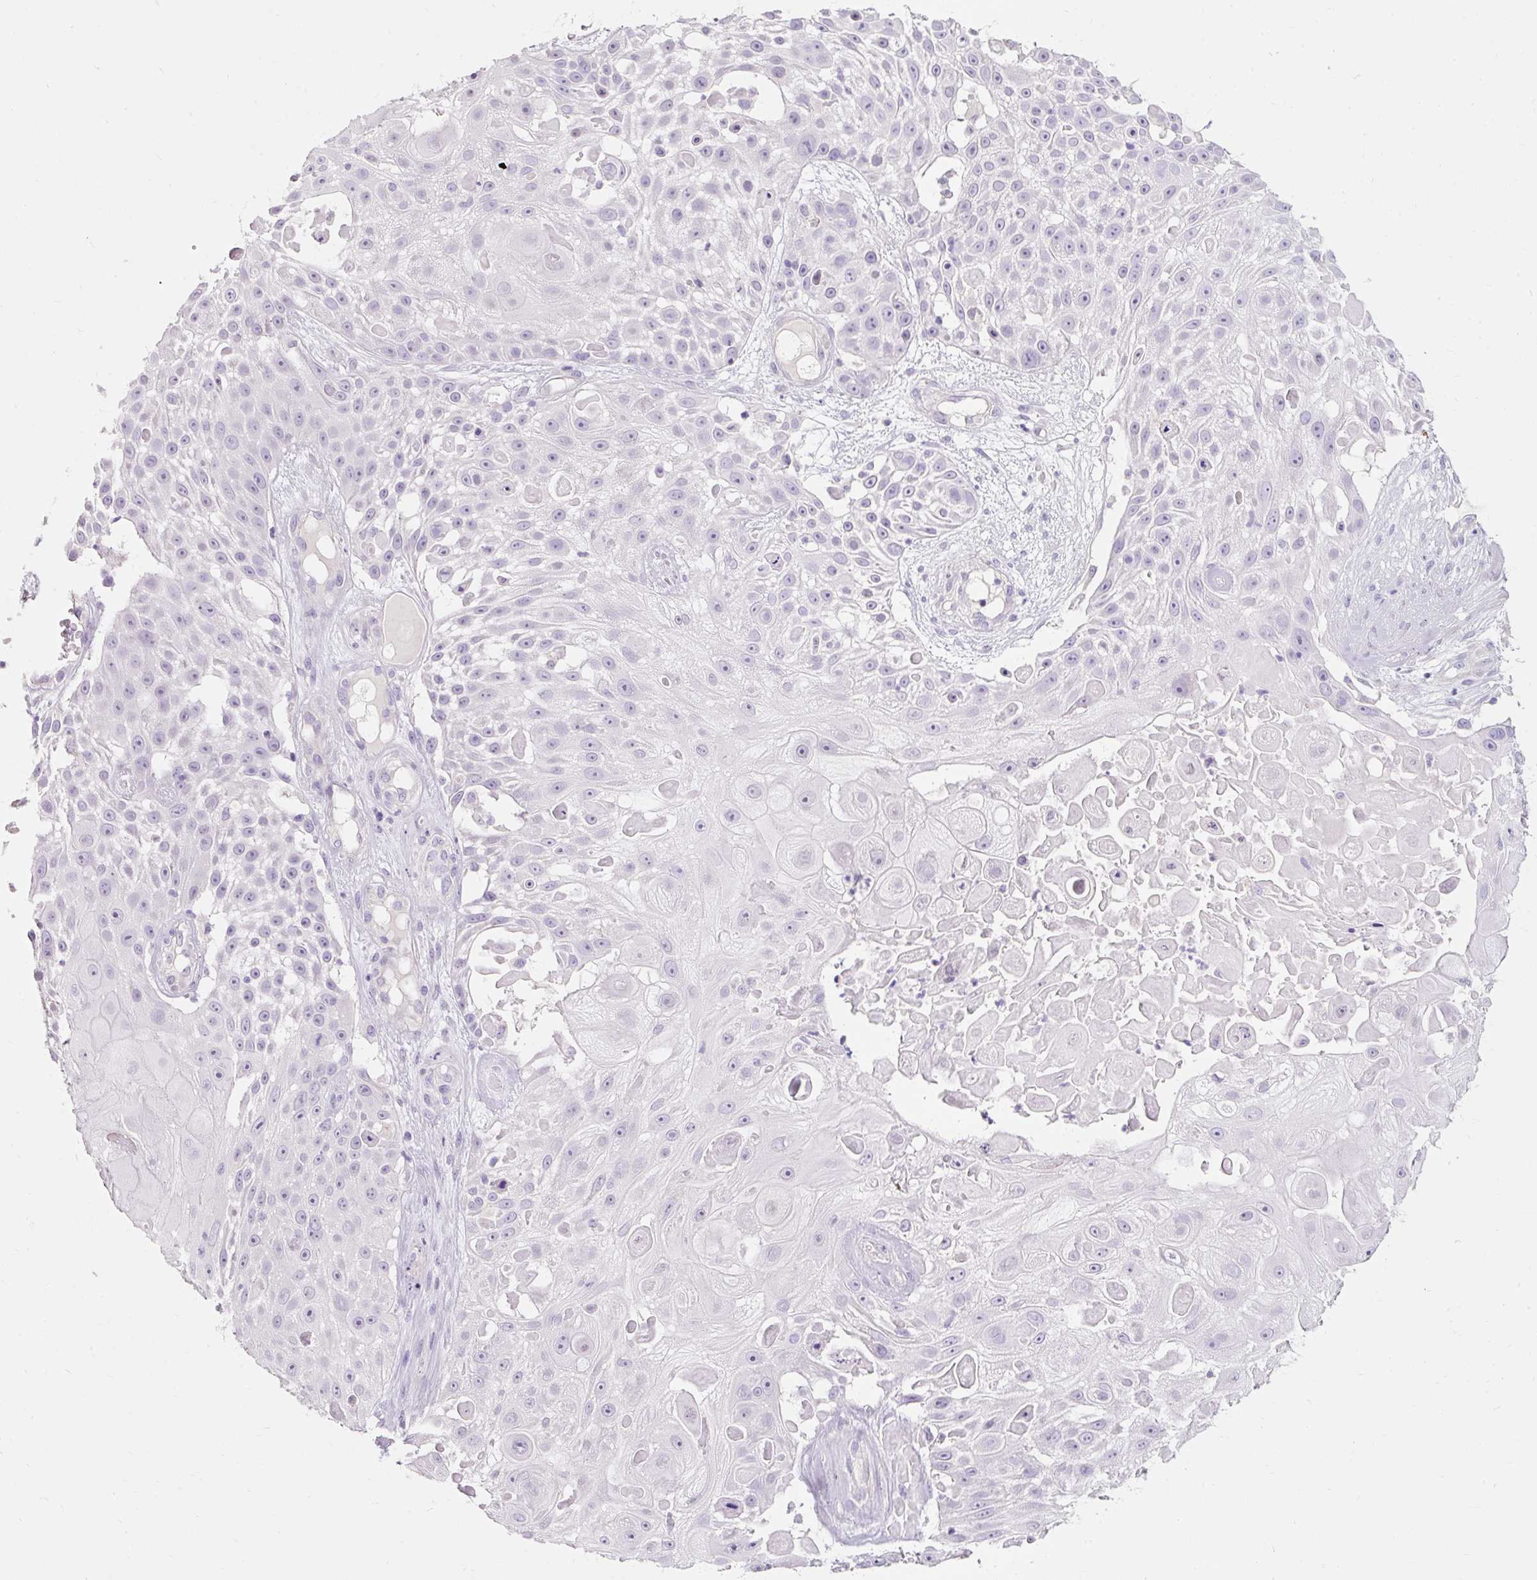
{"staining": {"intensity": "negative", "quantity": "none", "location": "none"}, "tissue": "skin cancer", "cell_type": "Tumor cells", "image_type": "cancer", "snomed": [{"axis": "morphology", "description": "Squamous cell carcinoma, NOS"}, {"axis": "topography", "description": "Skin"}], "caption": "This is a photomicrograph of immunohistochemistry staining of squamous cell carcinoma (skin), which shows no expression in tumor cells.", "gene": "TMEM213", "patient": {"sex": "female", "age": 86}}